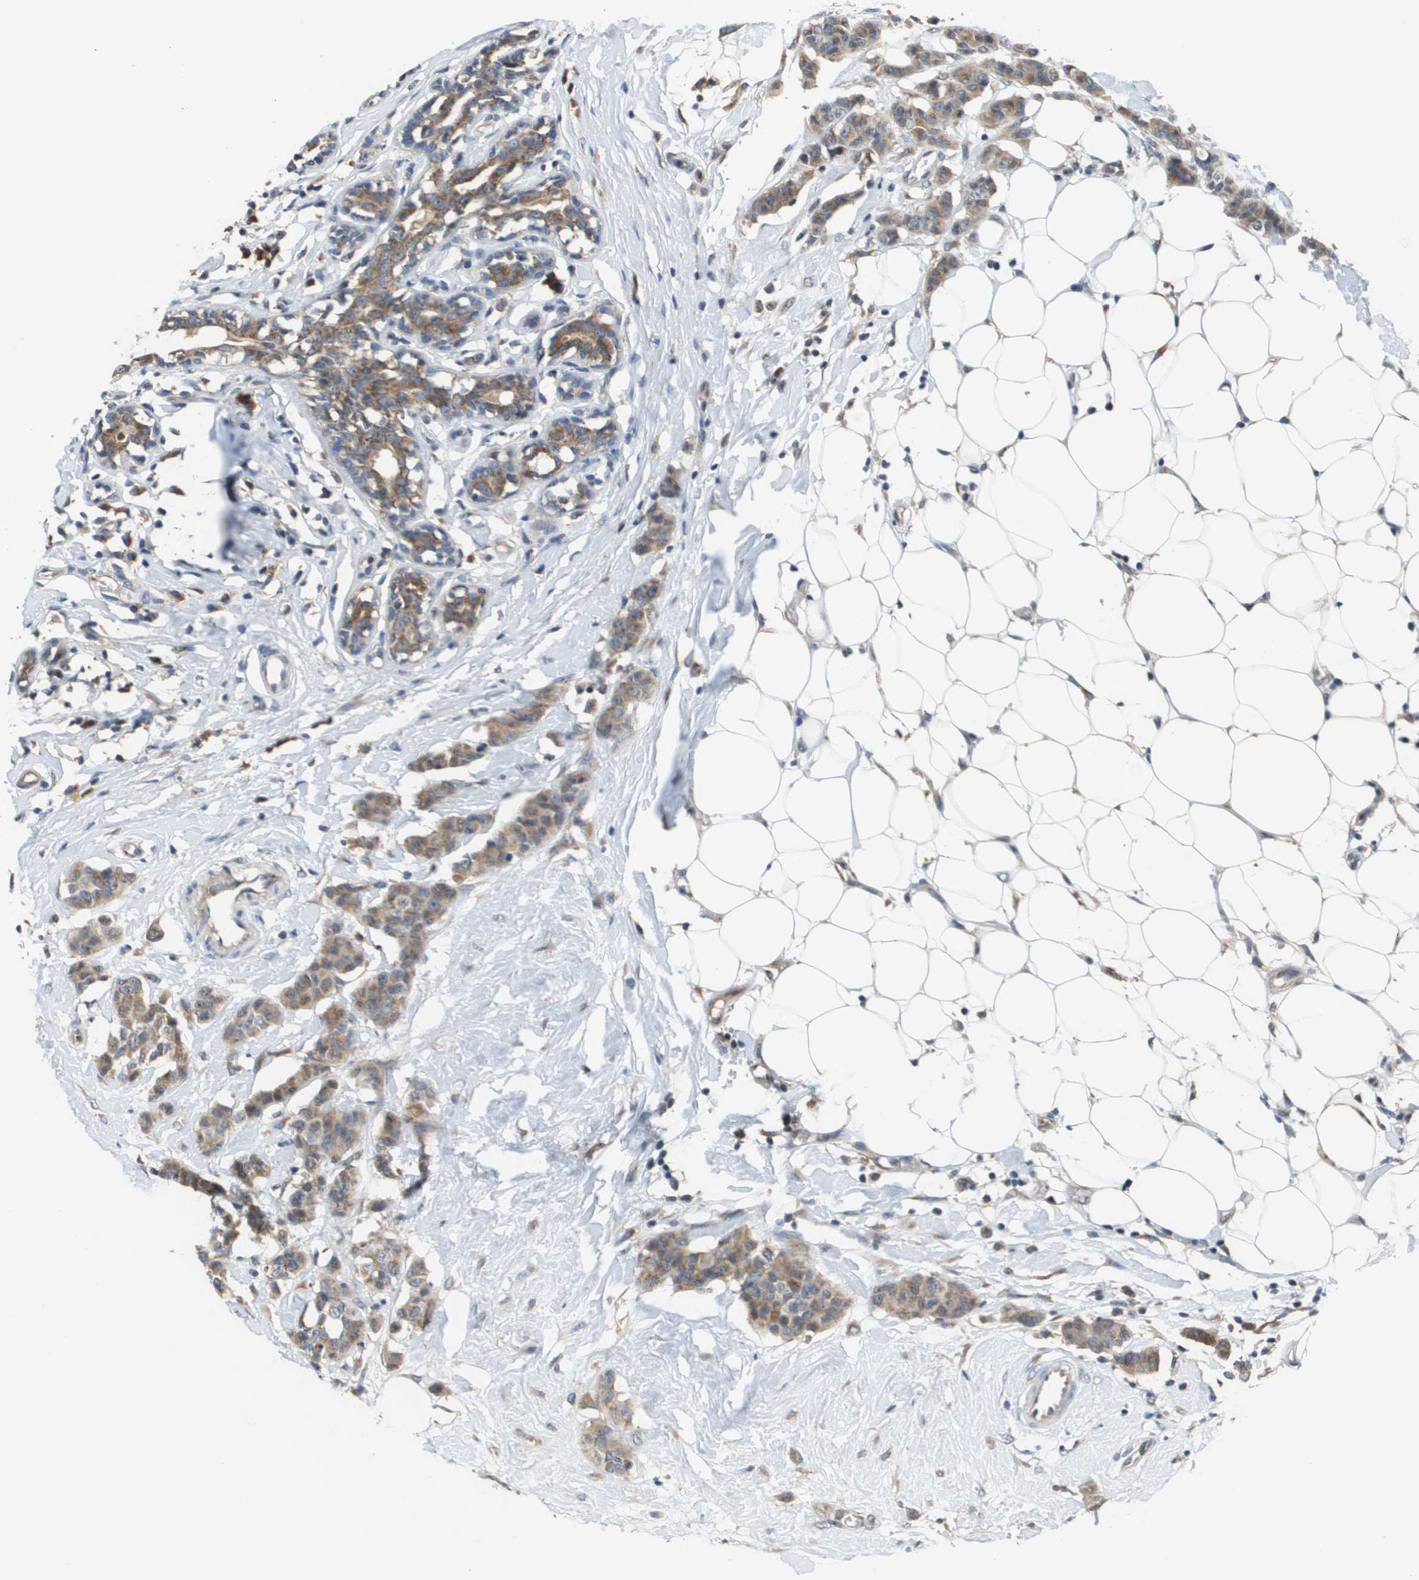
{"staining": {"intensity": "moderate", "quantity": ">75%", "location": "cytoplasmic/membranous"}, "tissue": "breast cancer", "cell_type": "Tumor cells", "image_type": "cancer", "snomed": [{"axis": "morphology", "description": "Normal tissue, NOS"}, {"axis": "morphology", "description": "Duct carcinoma"}, {"axis": "topography", "description": "Breast"}], "caption": "This is a micrograph of IHC staining of intraductal carcinoma (breast), which shows moderate expression in the cytoplasmic/membranous of tumor cells.", "gene": "PCK1", "patient": {"sex": "female", "age": 40}}